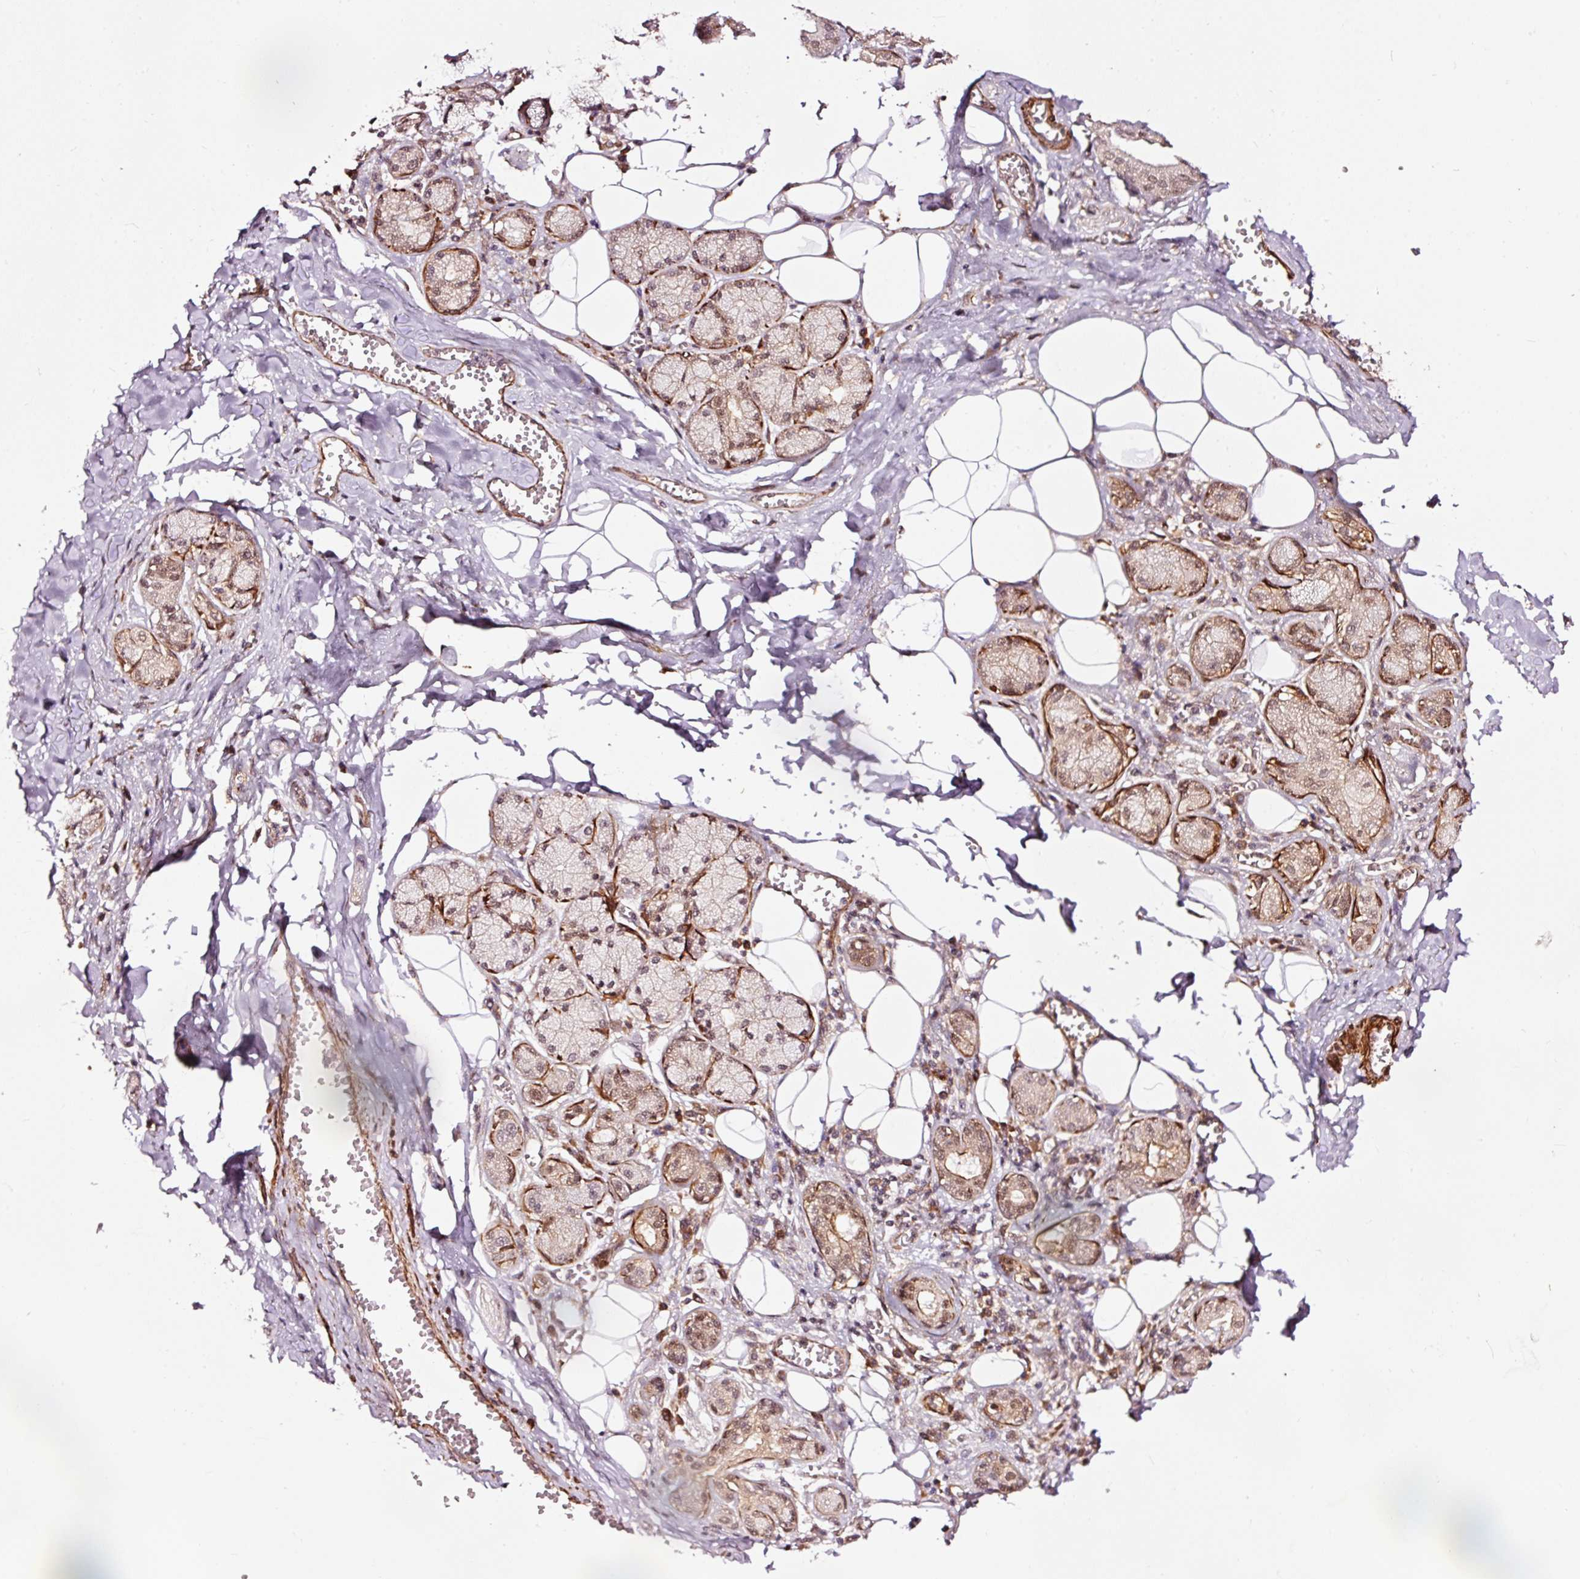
{"staining": {"intensity": "moderate", "quantity": "25%-75%", "location": "nuclear"}, "tissue": "salivary gland", "cell_type": "Glandular cells", "image_type": "normal", "snomed": [{"axis": "morphology", "description": "Normal tissue, NOS"}, {"axis": "topography", "description": "Salivary gland"}], "caption": "High-magnification brightfield microscopy of normal salivary gland stained with DAB (3,3'-diaminobenzidine) (brown) and counterstained with hematoxylin (blue). glandular cells exhibit moderate nuclear staining is identified in about25%-75% of cells. (DAB (3,3'-diaminobenzidine) IHC with brightfield microscopy, high magnification).", "gene": "TPM1", "patient": {"sex": "male", "age": 74}}